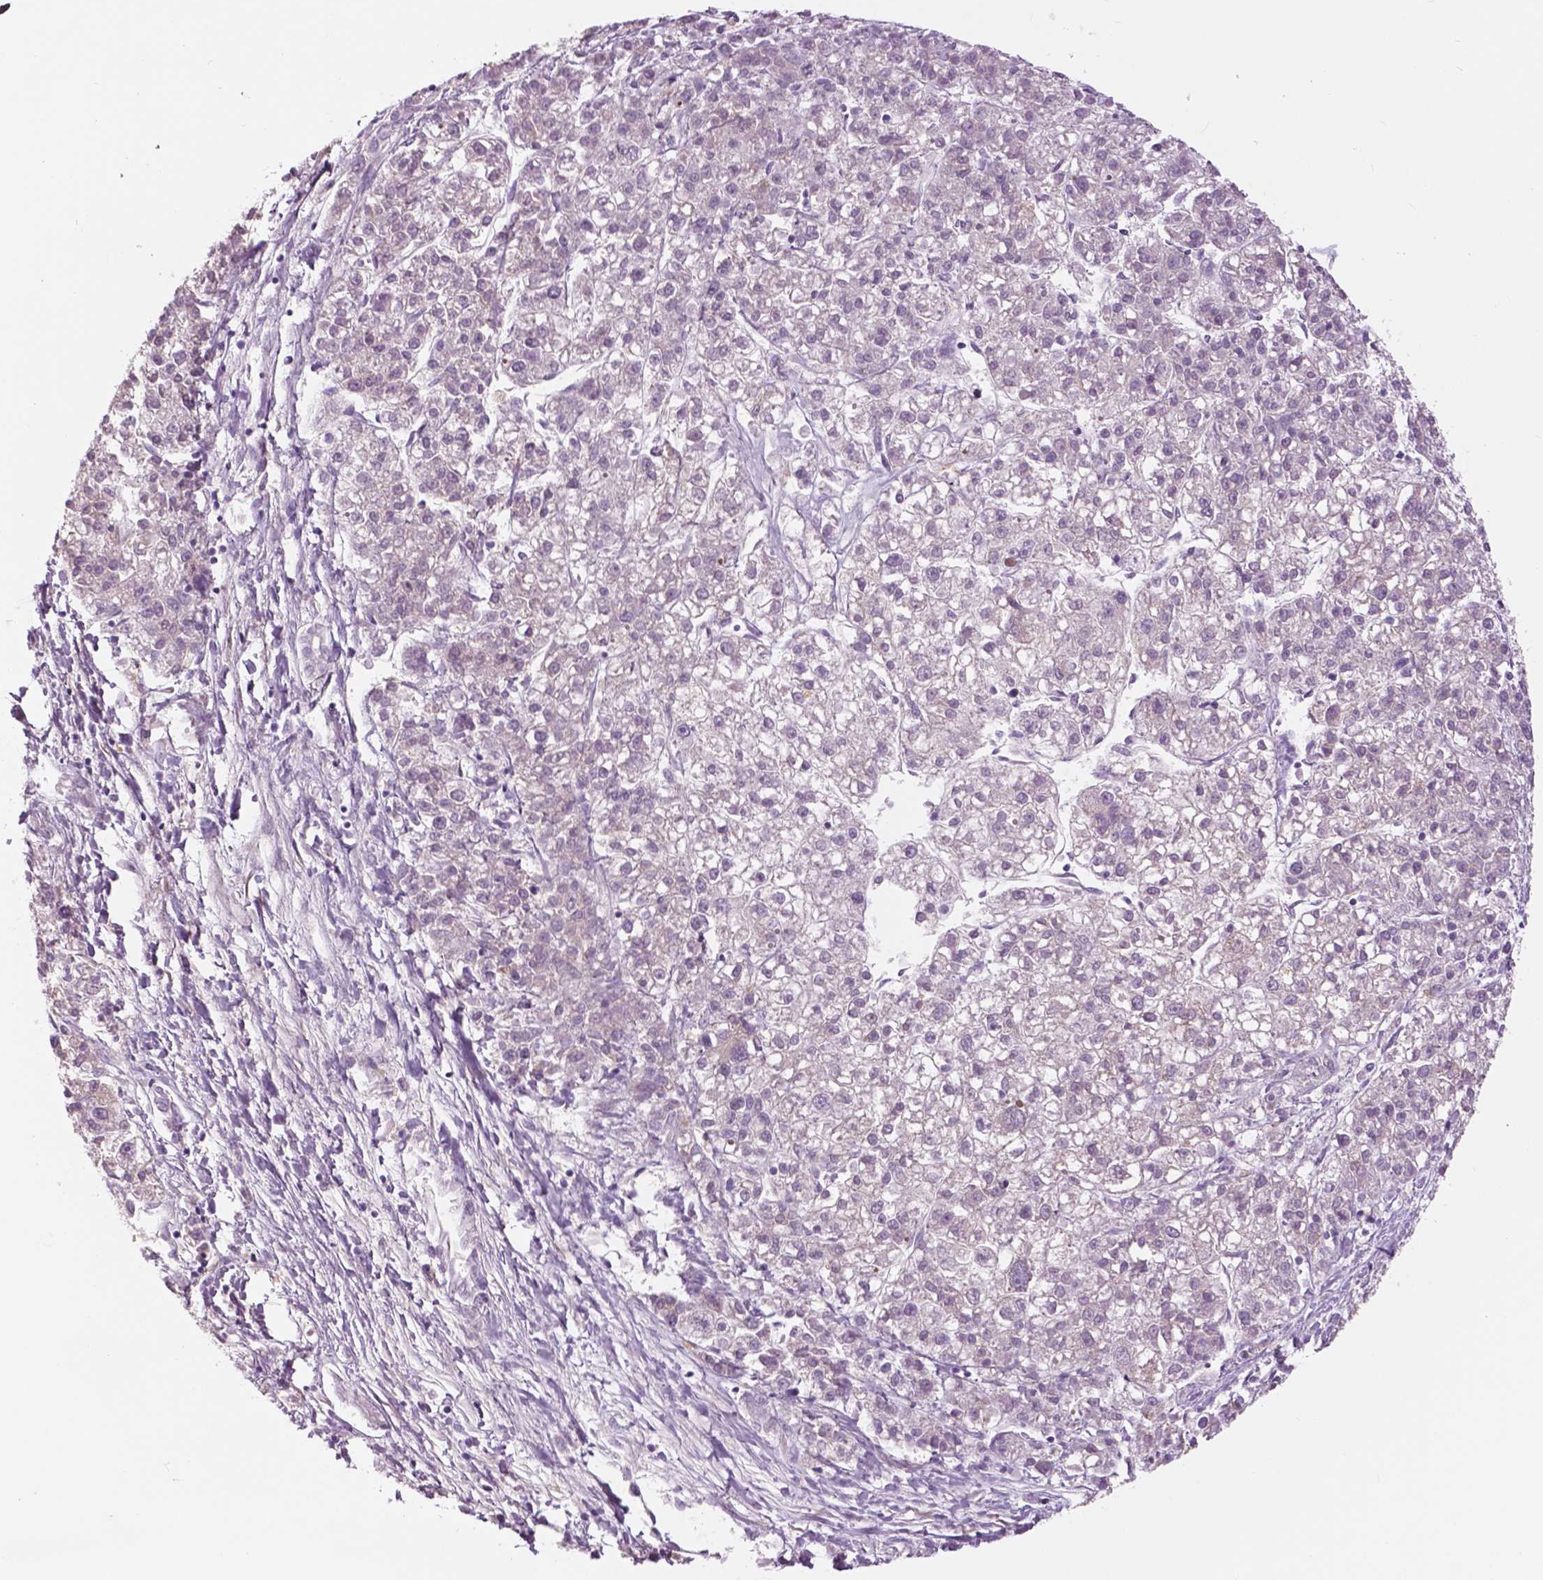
{"staining": {"intensity": "negative", "quantity": "none", "location": "none"}, "tissue": "liver cancer", "cell_type": "Tumor cells", "image_type": "cancer", "snomed": [{"axis": "morphology", "description": "Carcinoma, Hepatocellular, NOS"}, {"axis": "topography", "description": "Liver"}], "caption": "This is a image of immunohistochemistry staining of liver cancer, which shows no expression in tumor cells. (Stains: DAB (3,3'-diaminobenzidine) IHC with hematoxylin counter stain, Microscopy: brightfield microscopy at high magnification).", "gene": "SERPINI1", "patient": {"sex": "male", "age": 56}}